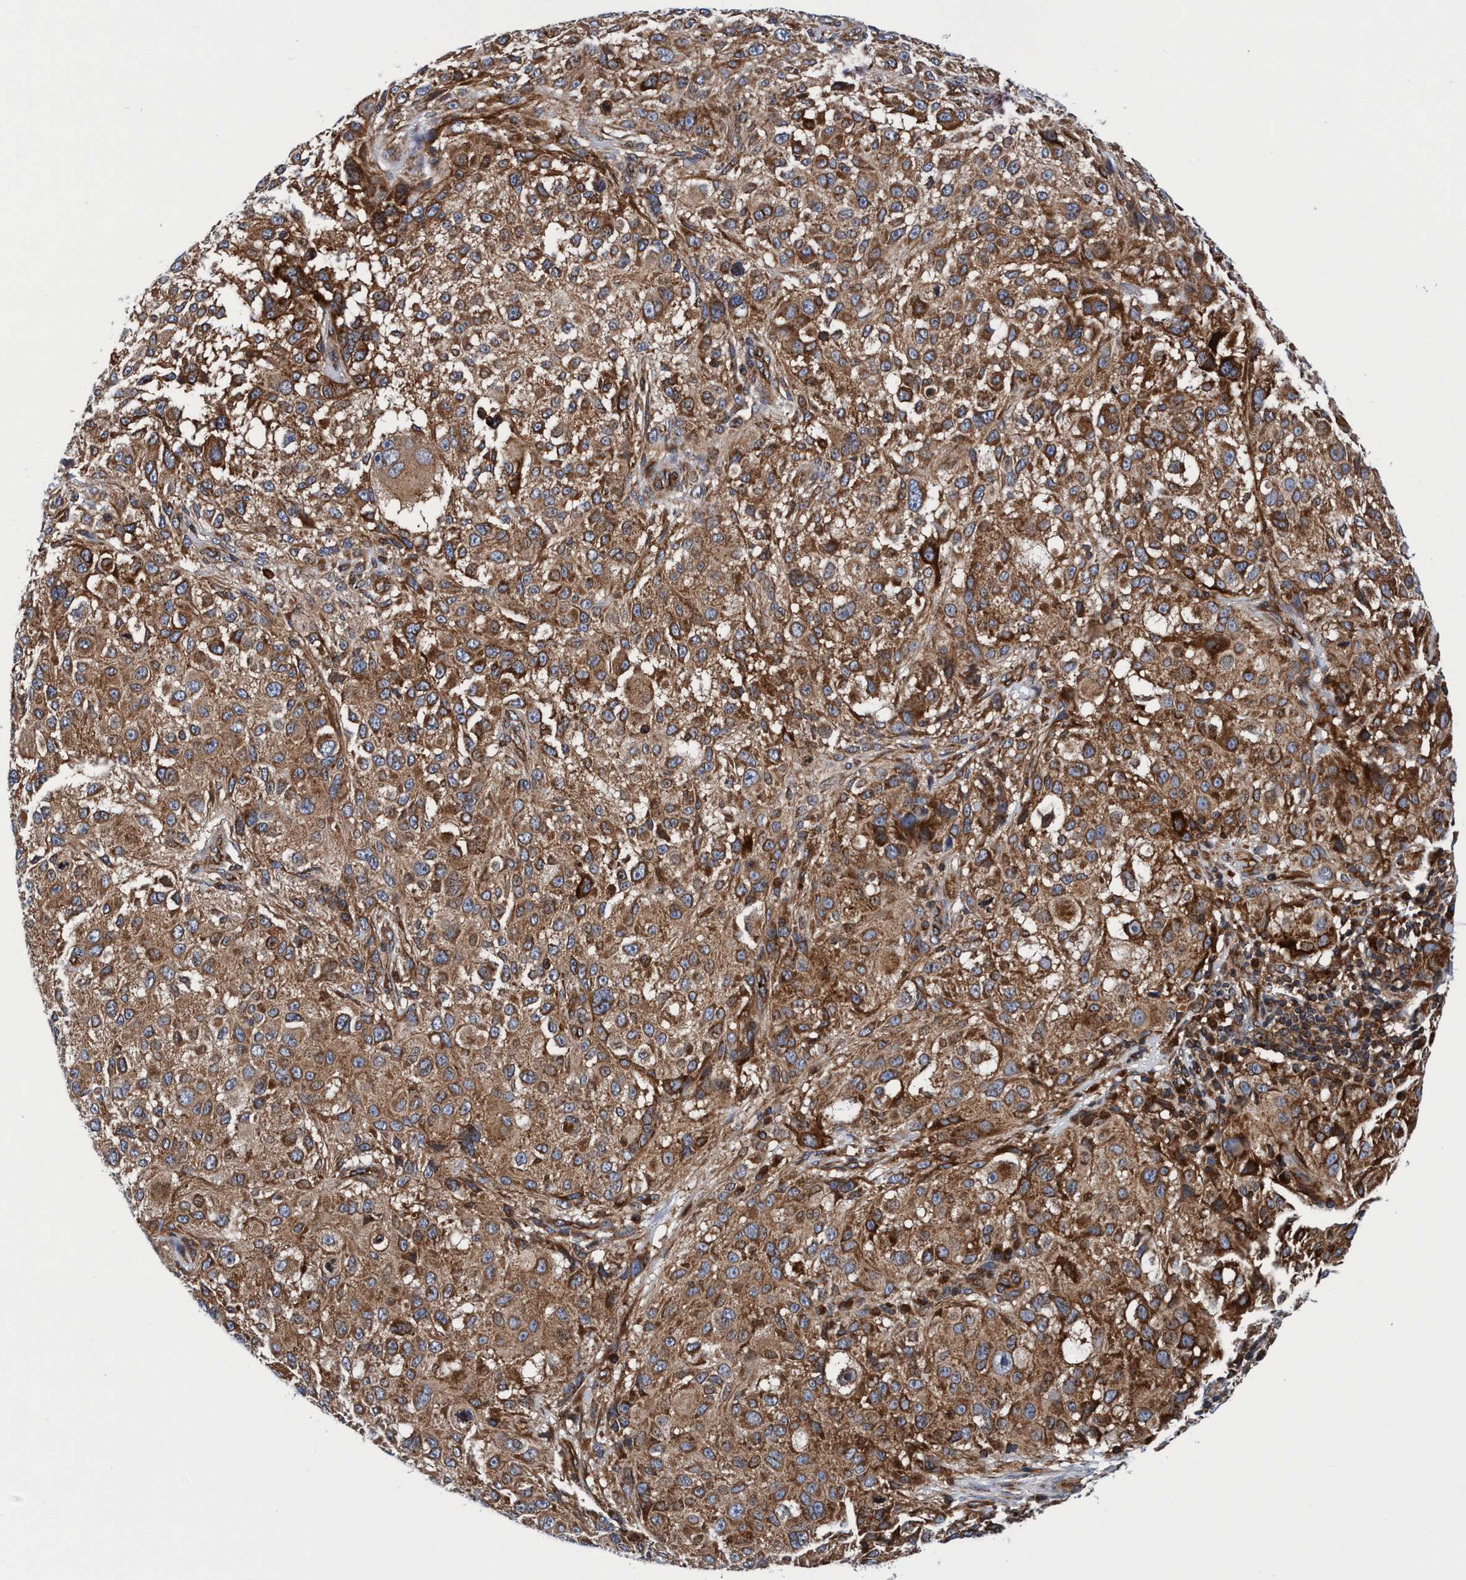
{"staining": {"intensity": "moderate", "quantity": ">75%", "location": "cytoplasmic/membranous"}, "tissue": "melanoma", "cell_type": "Tumor cells", "image_type": "cancer", "snomed": [{"axis": "morphology", "description": "Necrosis, NOS"}, {"axis": "morphology", "description": "Malignant melanoma, NOS"}, {"axis": "topography", "description": "Skin"}], "caption": "Immunohistochemical staining of malignant melanoma exhibits medium levels of moderate cytoplasmic/membranous expression in about >75% of tumor cells. The protein is shown in brown color, while the nuclei are stained blue.", "gene": "MCM3AP", "patient": {"sex": "female", "age": 87}}